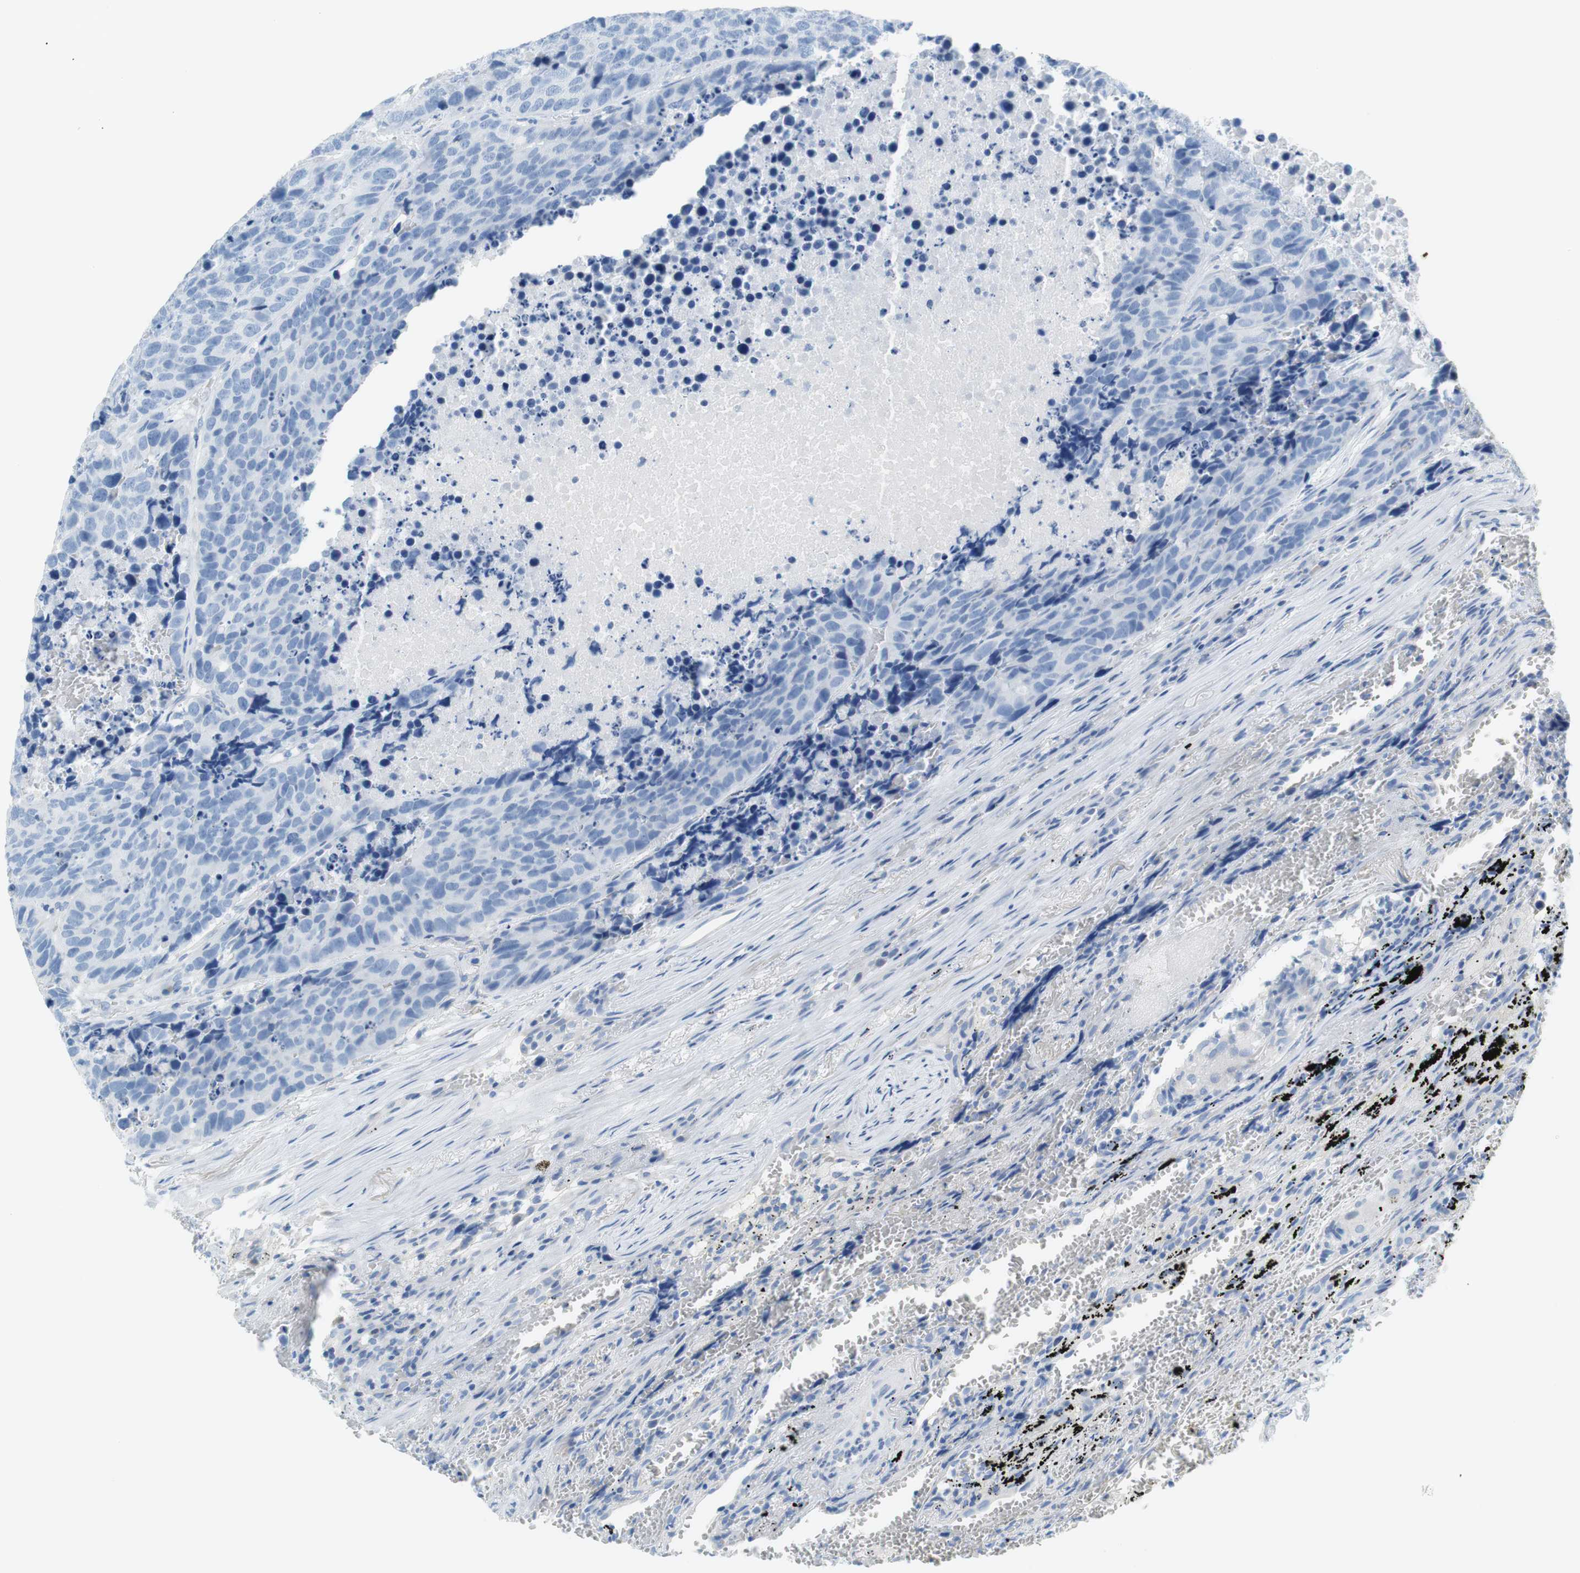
{"staining": {"intensity": "negative", "quantity": "none", "location": "none"}, "tissue": "carcinoid", "cell_type": "Tumor cells", "image_type": "cancer", "snomed": [{"axis": "morphology", "description": "Carcinoid, malignant, NOS"}, {"axis": "topography", "description": "Lung"}], "caption": "Tumor cells show no significant protein expression in malignant carcinoid.", "gene": "MYH1", "patient": {"sex": "male", "age": 60}}